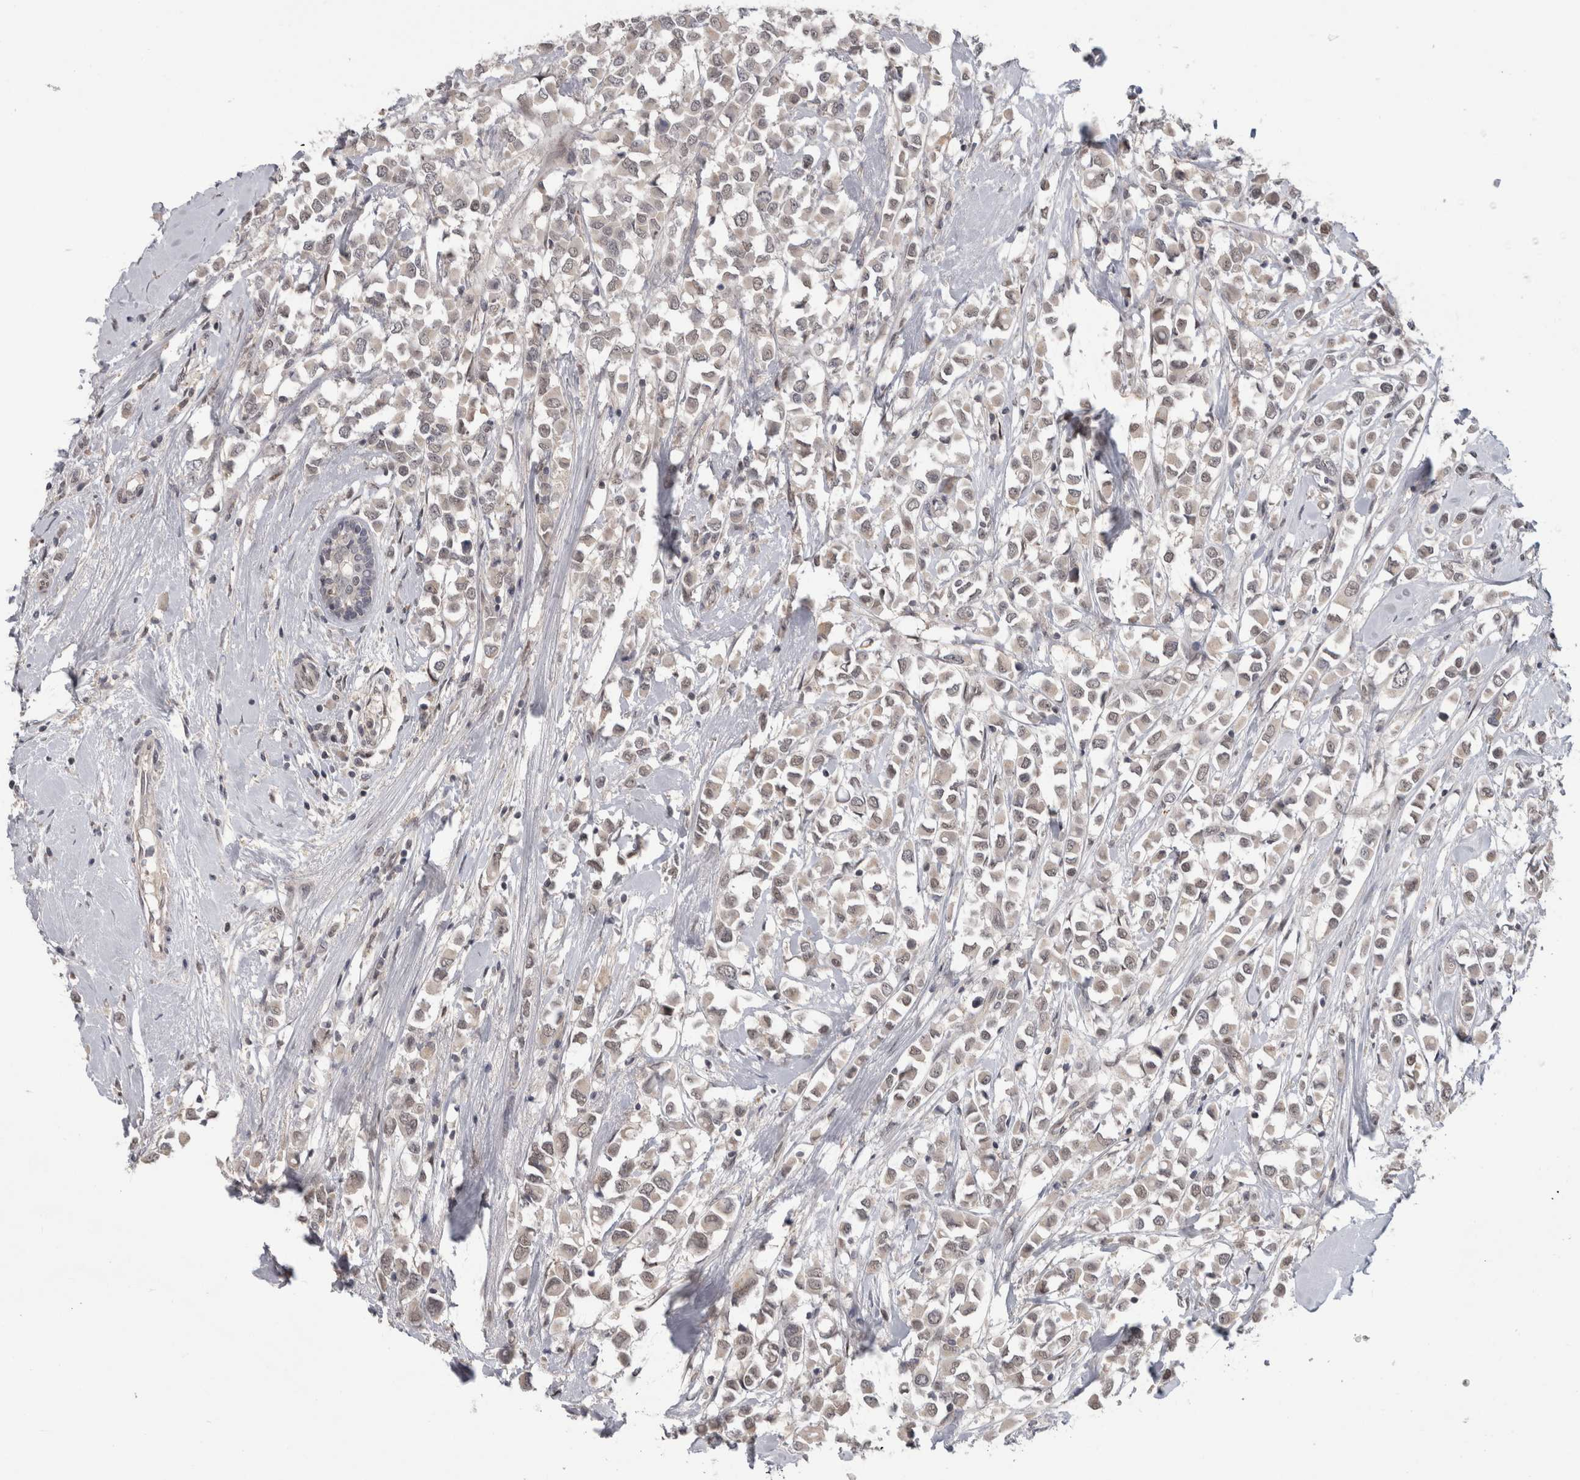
{"staining": {"intensity": "weak", "quantity": ">75%", "location": "cytoplasmic/membranous,nuclear"}, "tissue": "breast cancer", "cell_type": "Tumor cells", "image_type": "cancer", "snomed": [{"axis": "morphology", "description": "Duct carcinoma"}, {"axis": "topography", "description": "Breast"}], "caption": "Human intraductal carcinoma (breast) stained with a brown dye demonstrates weak cytoplasmic/membranous and nuclear positive expression in approximately >75% of tumor cells.", "gene": "MTBP", "patient": {"sex": "female", "age": 61}}